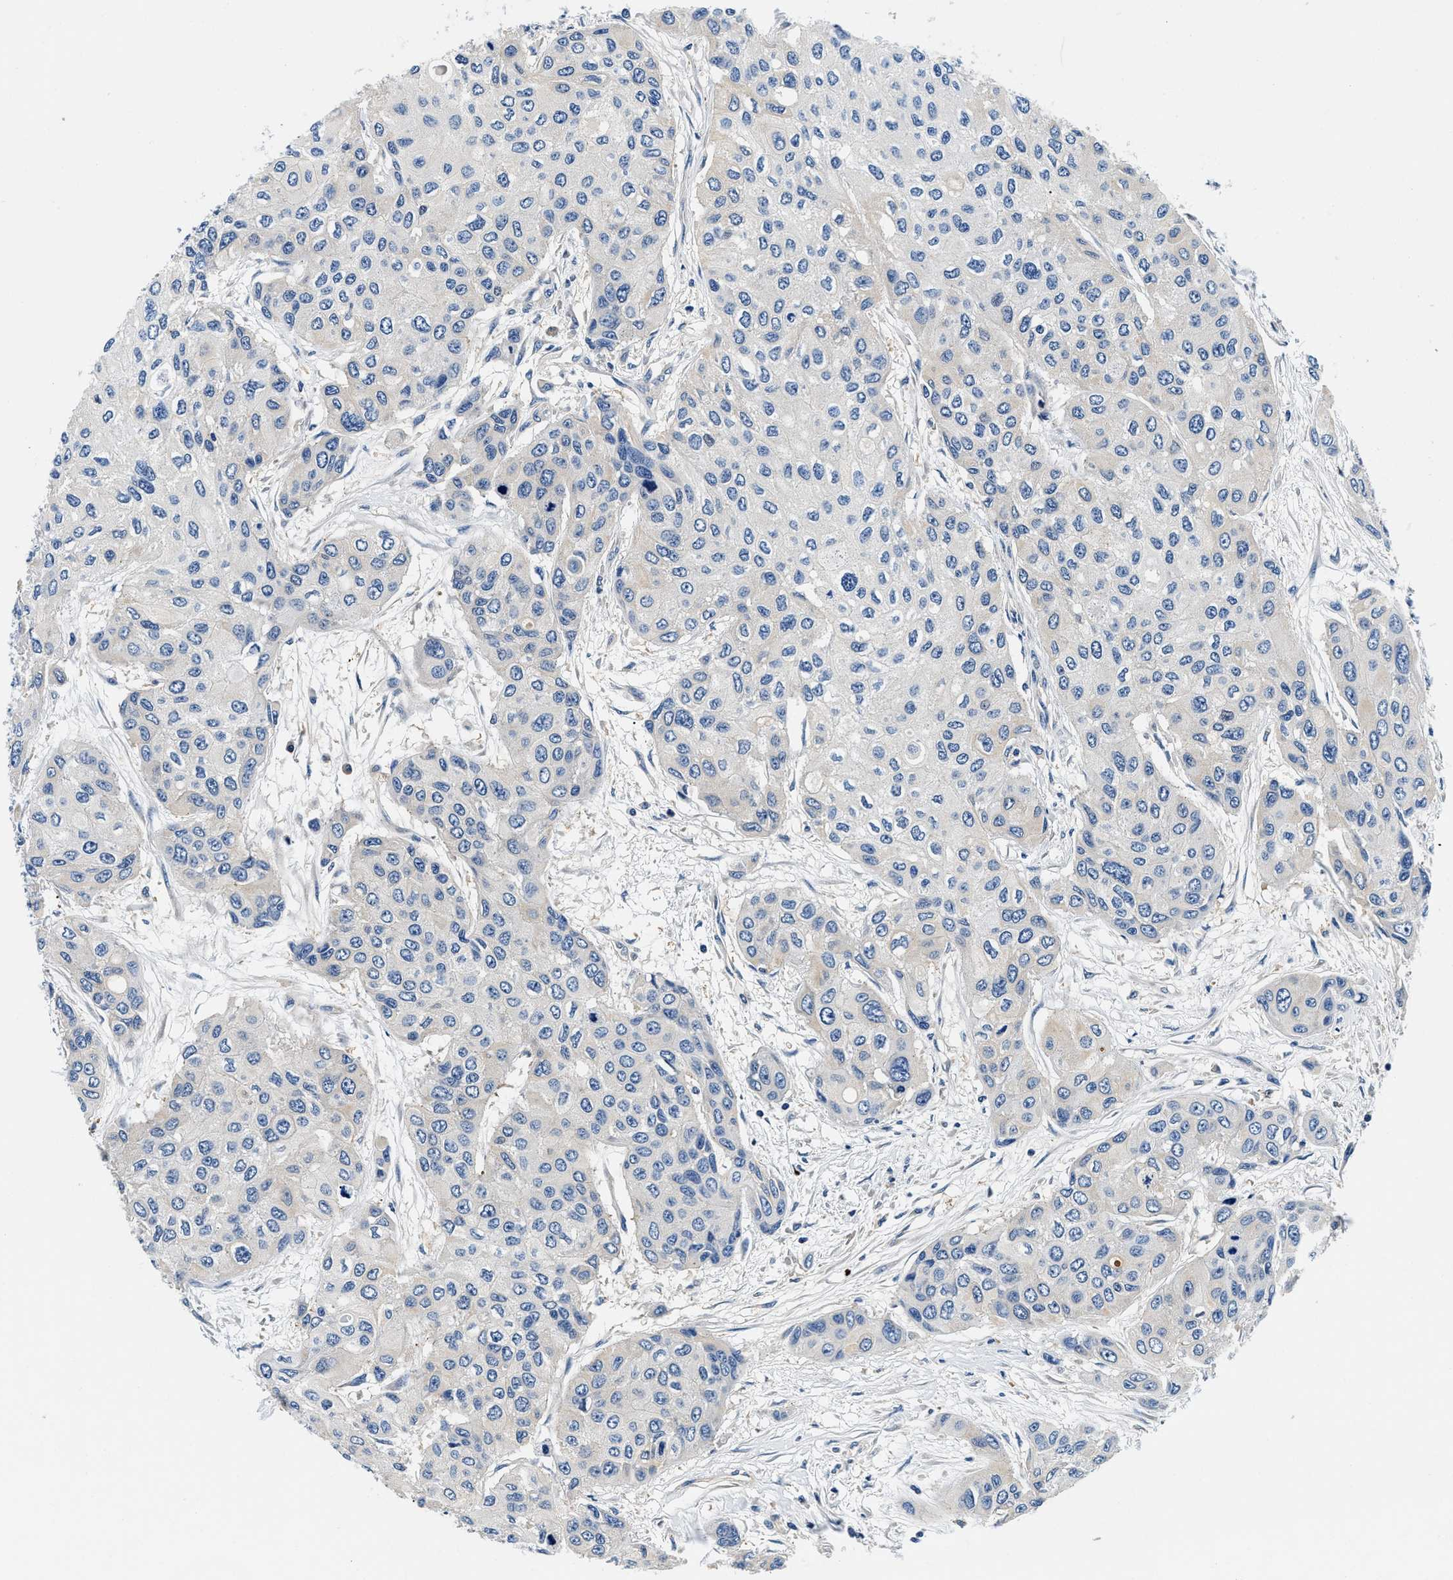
{"staining": {"intensity": "negative", "quantity": "none", "location": "none"}, "tissue": "urothelial cancer", "cell_type": "Tumor cells", "image_type": "cancer", "snomed": [{"axis": "morphology", "description": "Urothelial carcinoma, High grade"}, {"axis": "topography", "description": "Urinary bladder"}], "caption": "This photomicrograph is of urothelial carcinoma (high-grade) stained with IHC to label a protein in brown with the nuclei are counter-stained blue. There is no staining in tumor cells.", "gene": "ZFAND3", "patient": {"sex": "female", "age": 56}}